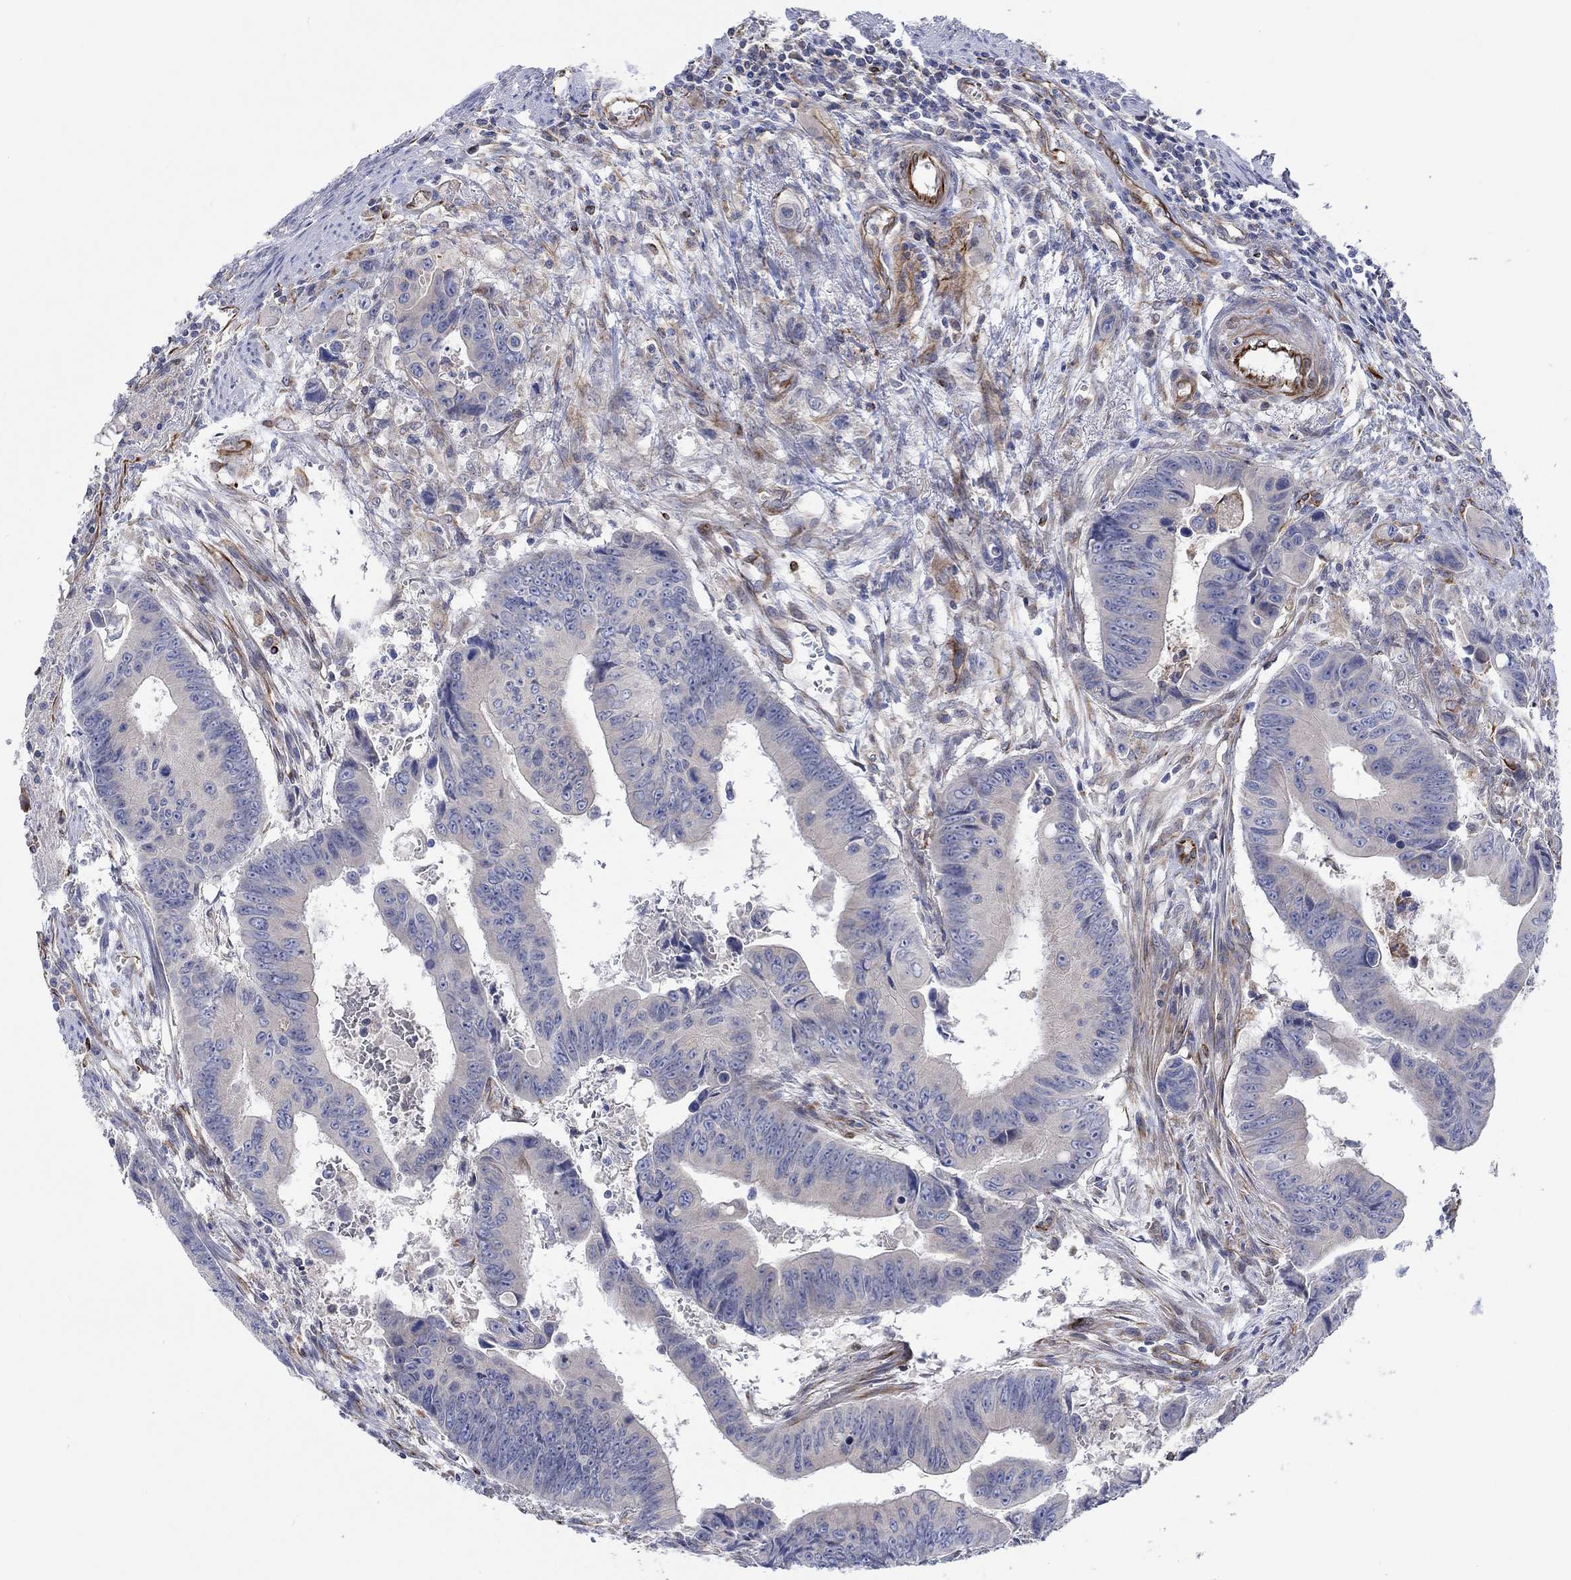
{"staining": {"intensity": "negative", "quantity": "none", "location": "none"}, "tissue": "colorectal cancer", "cell_type": "Tumor cells", "image_type": "cancer", "snomed": [{"axis": "morphology", "description": "Adenocarcinoma, NOS"}, {"axis": "topography", "description": "Colon"}], "caption": "Colorectal cancer was stained to show a protein in brown. There is no significant expression in tumor cells. (DAB immunohistochemistry (IHC), high magnification).", "gene": "CAMK1D", "patient": {"sex": "female", "age": 87}}